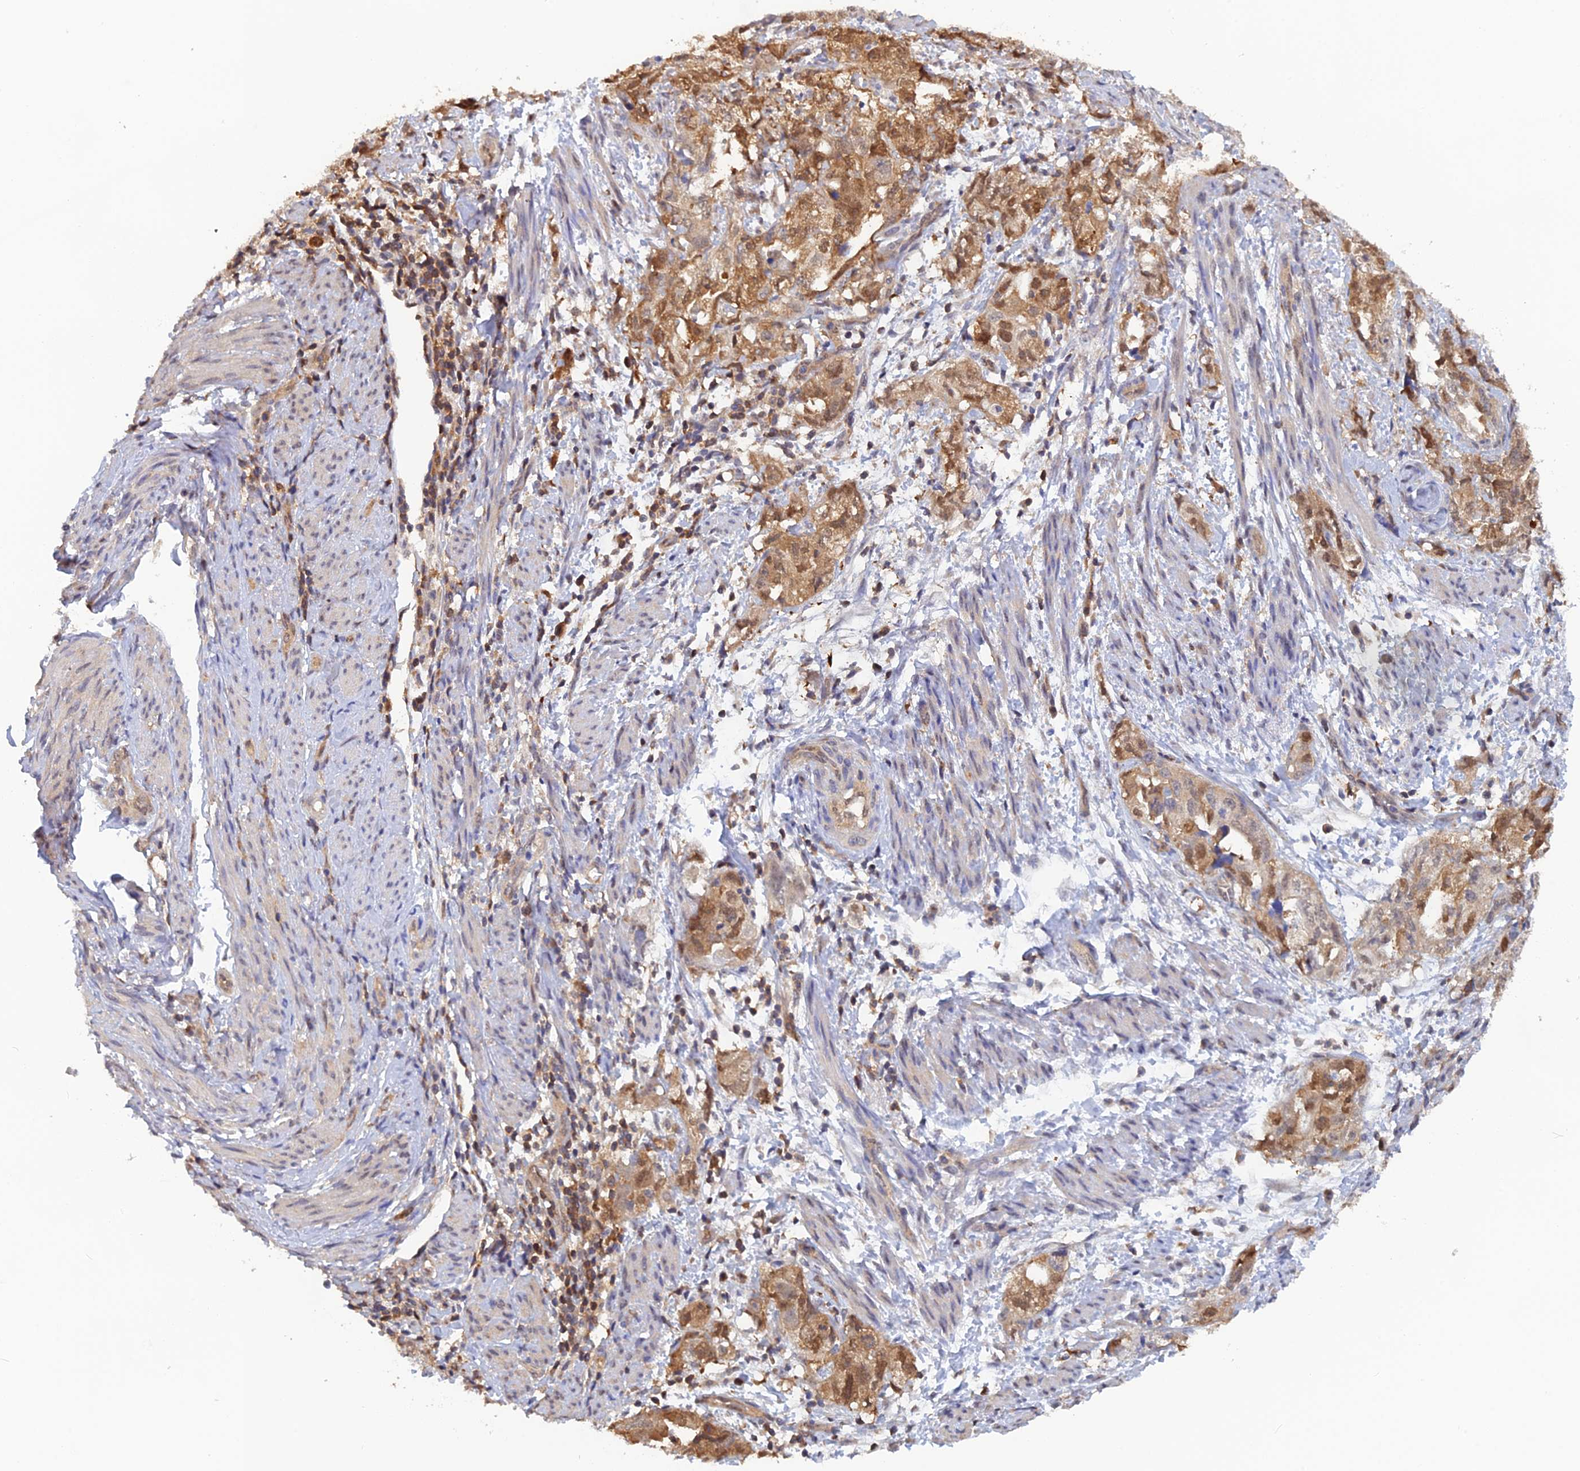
{"staining": {"intensity": "moderate", "quantity": ">75%", "location": "cytoplasmic/membranous,nuclear"}, "tissue": "endometrial cancer", "cell_type": "Tumor cells", "image_type": "cancer", "snomed": [{"axis": "morphology", "description": "Adenocarcinoma, NOS"}, {"axis": "topography", "description": "Endometrium"}], "caption": "Human adenocarcinoma (endometrial) stained for a protein (brown) displays moderate cytoplasmic/membranous and nuclear positive positivity in about >75% of tumor cells.", "gene": "HINT1", "patient": {"sex": "female", "age": 65}}